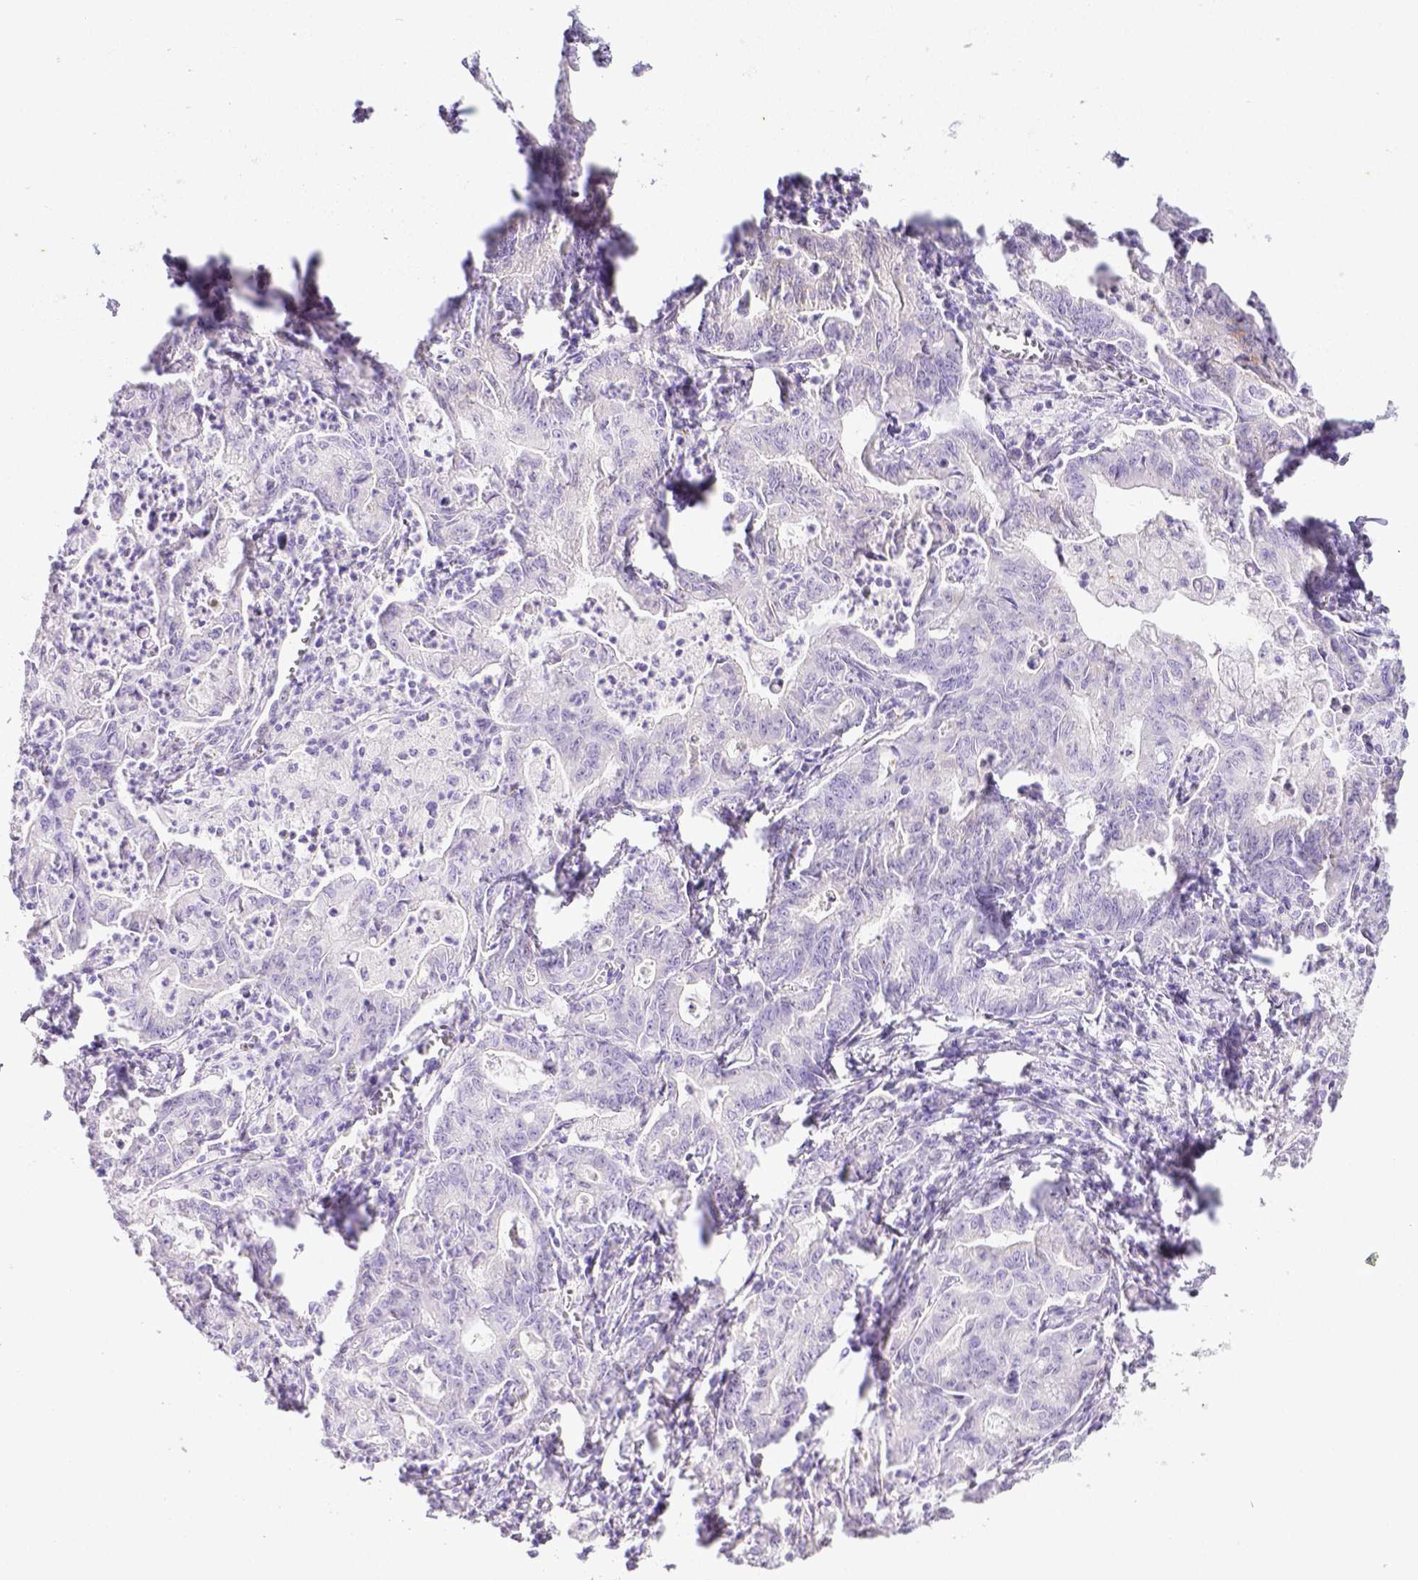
{"staining": {"intensity": "negative", "quantity": "none", "location": "none"}, "tissue": "stomach cancer", "cell_type": "Tumor cells", "image_type": "cancer", "snomed": [{"axis": "morphology", "description": "Adenocarcinoma, NOS"}, {"axis": "topography", "description": "Stomach, upper"}], "caption": "Photomicrograph shows no protein expression in tumor cells of stomach cancer (adenocarcinoma) tissue.", "gene": "ARHGAP36", "patient": {"sex": "female", "age": 79}}